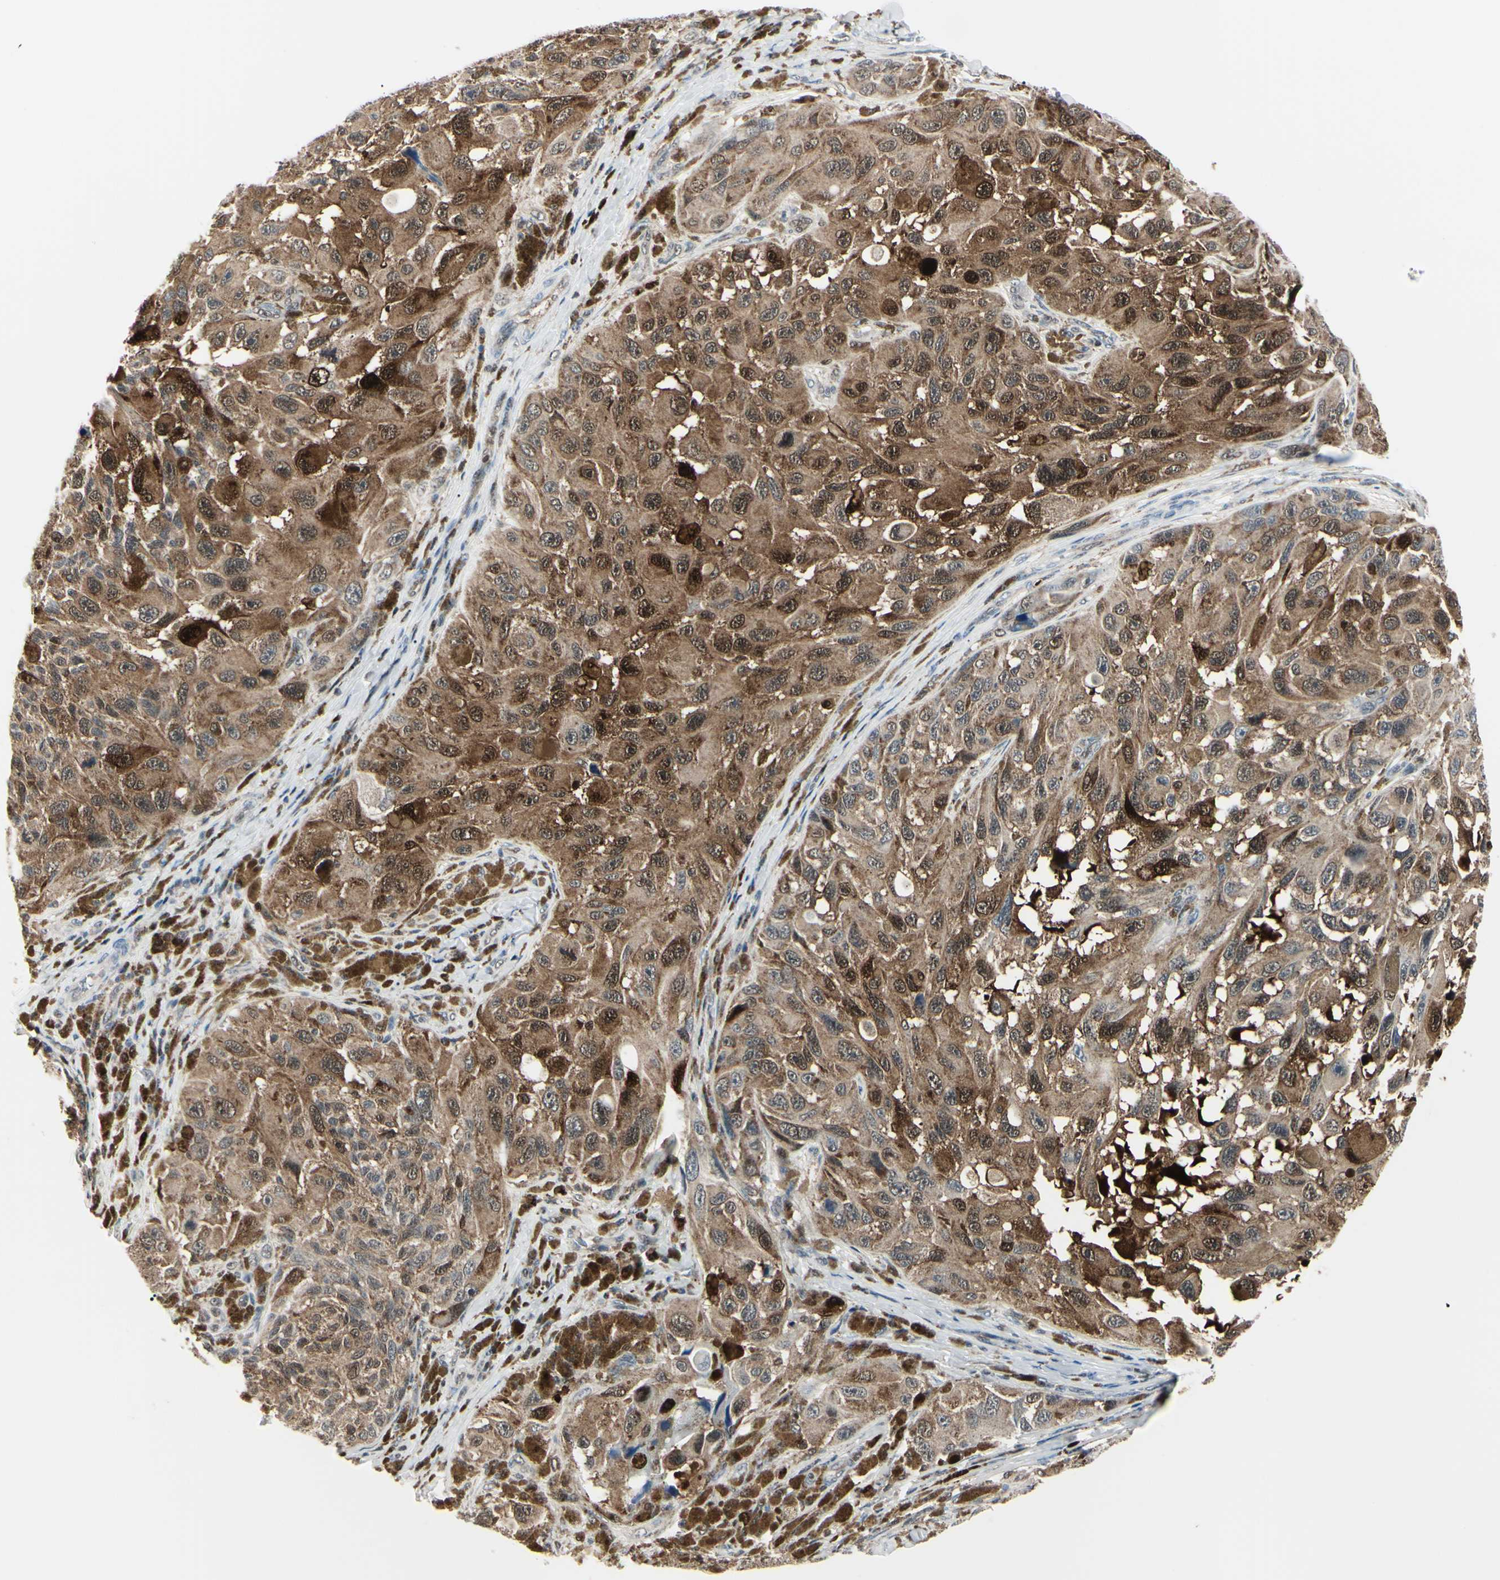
{"staining": {"intensity": "moderate", "quantity": ">75%", "location": "cytoplasmic/membranous,nuclear"}, "tissue": "melanoma", "cell_type": "Tumor cells", "image_type": "cancer", "snomed": [{"axis": "morphology", "description": "Malignant melanoma, NOS"}, {"axis": "topography", "description": "Skin"}], "caption": "This is a photomicrograph of immunohistochemistry (IHC) staining of malignant melanoma, which shows moderate expression in the cytoplasmic/membranous and nuclear of tumor cells.", "gene": "PGK1", "patient": {"sex": "female", "age": 73}}